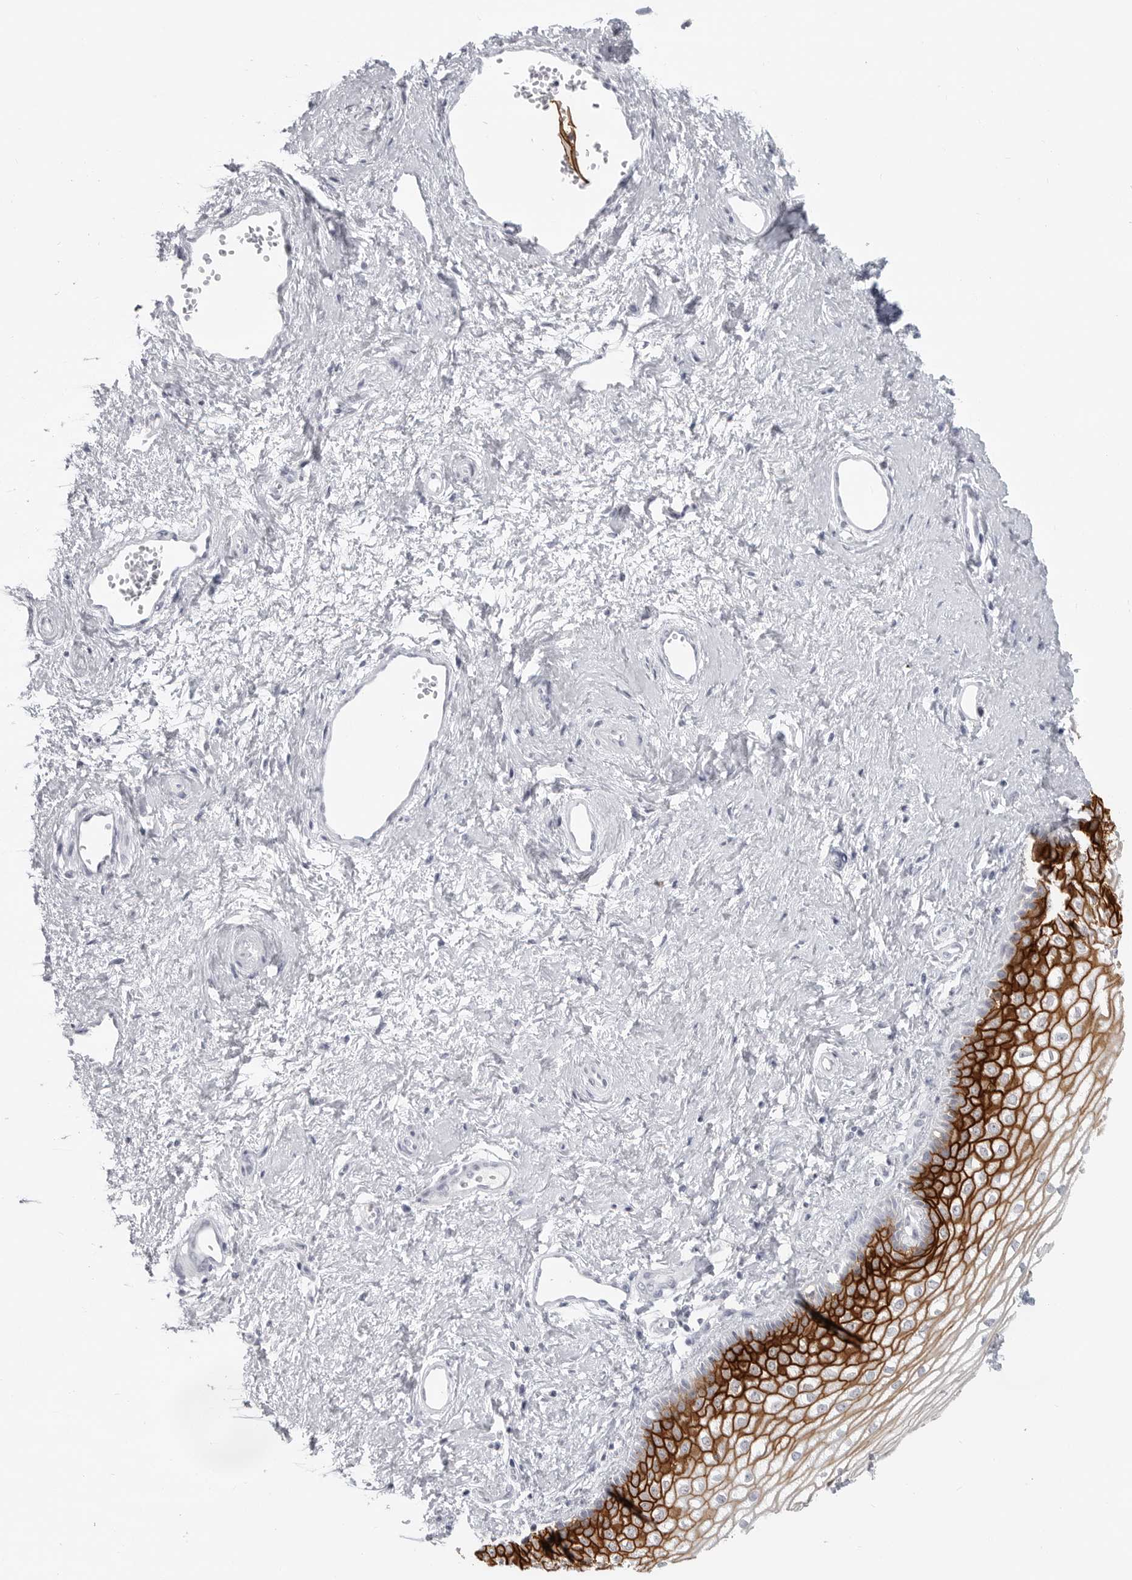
{"staining": {"intensity": "strong", "quantity": ">75%", "location": "cytoplasmic/membranous"}, "tissue": "vagina", "cell_type": "Squamous epithelial cells", "image_type": "normal", "snomed": [{"axis": "morphology", "description": "Normal tissue, NOS"}, {"axis": "topography", "description": "Vagina"}], "caption": "High-power microscopy captured an immunohistochemistry photomicrograph of normal vagina, revealing strong cytoplasmic/membranous expression in approximately >75% of squamous epithelial cells.", "gene": "LY6D", "patient": {"sex": "female", "age": 46}}